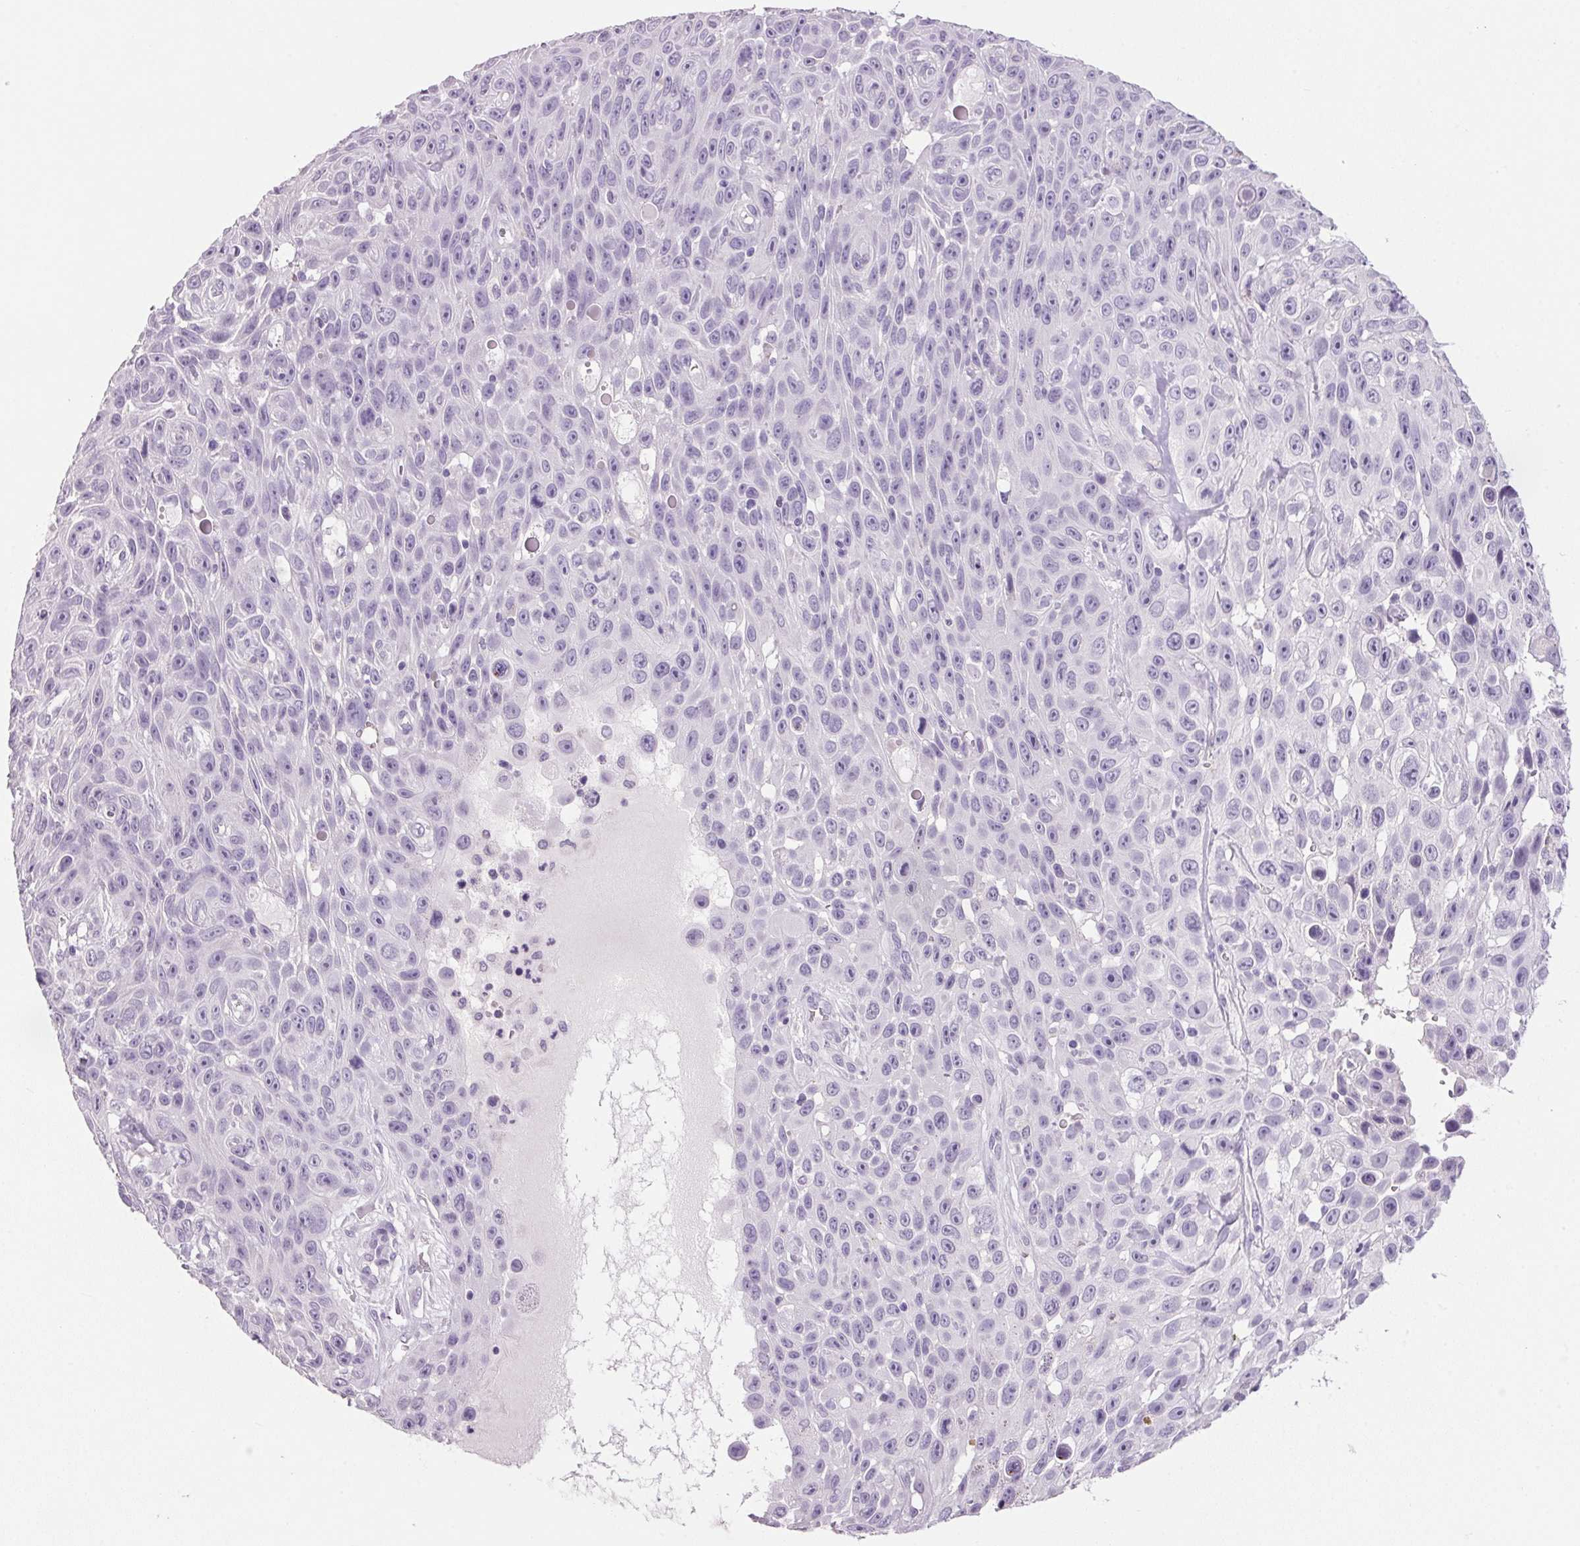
{"staining": {"intensity": "negative", "quantity": "none", "location": "none"}, "tissue": "skin cancer", "cell_type": "Tumor cells", "image_type": "cancer", "snomed": [{"axis": "morphology", "description": "Squamous cell carcinoma, NOS"}, {"axis": "topography", "description": "Skin"}], "caption": "Immunohistochemical staining of human skin squamous cell carcinoma shows no significant expression in tumor cells.", "gene": "PPP1R1A", "patient": {"sex": "male", "age": 82}}